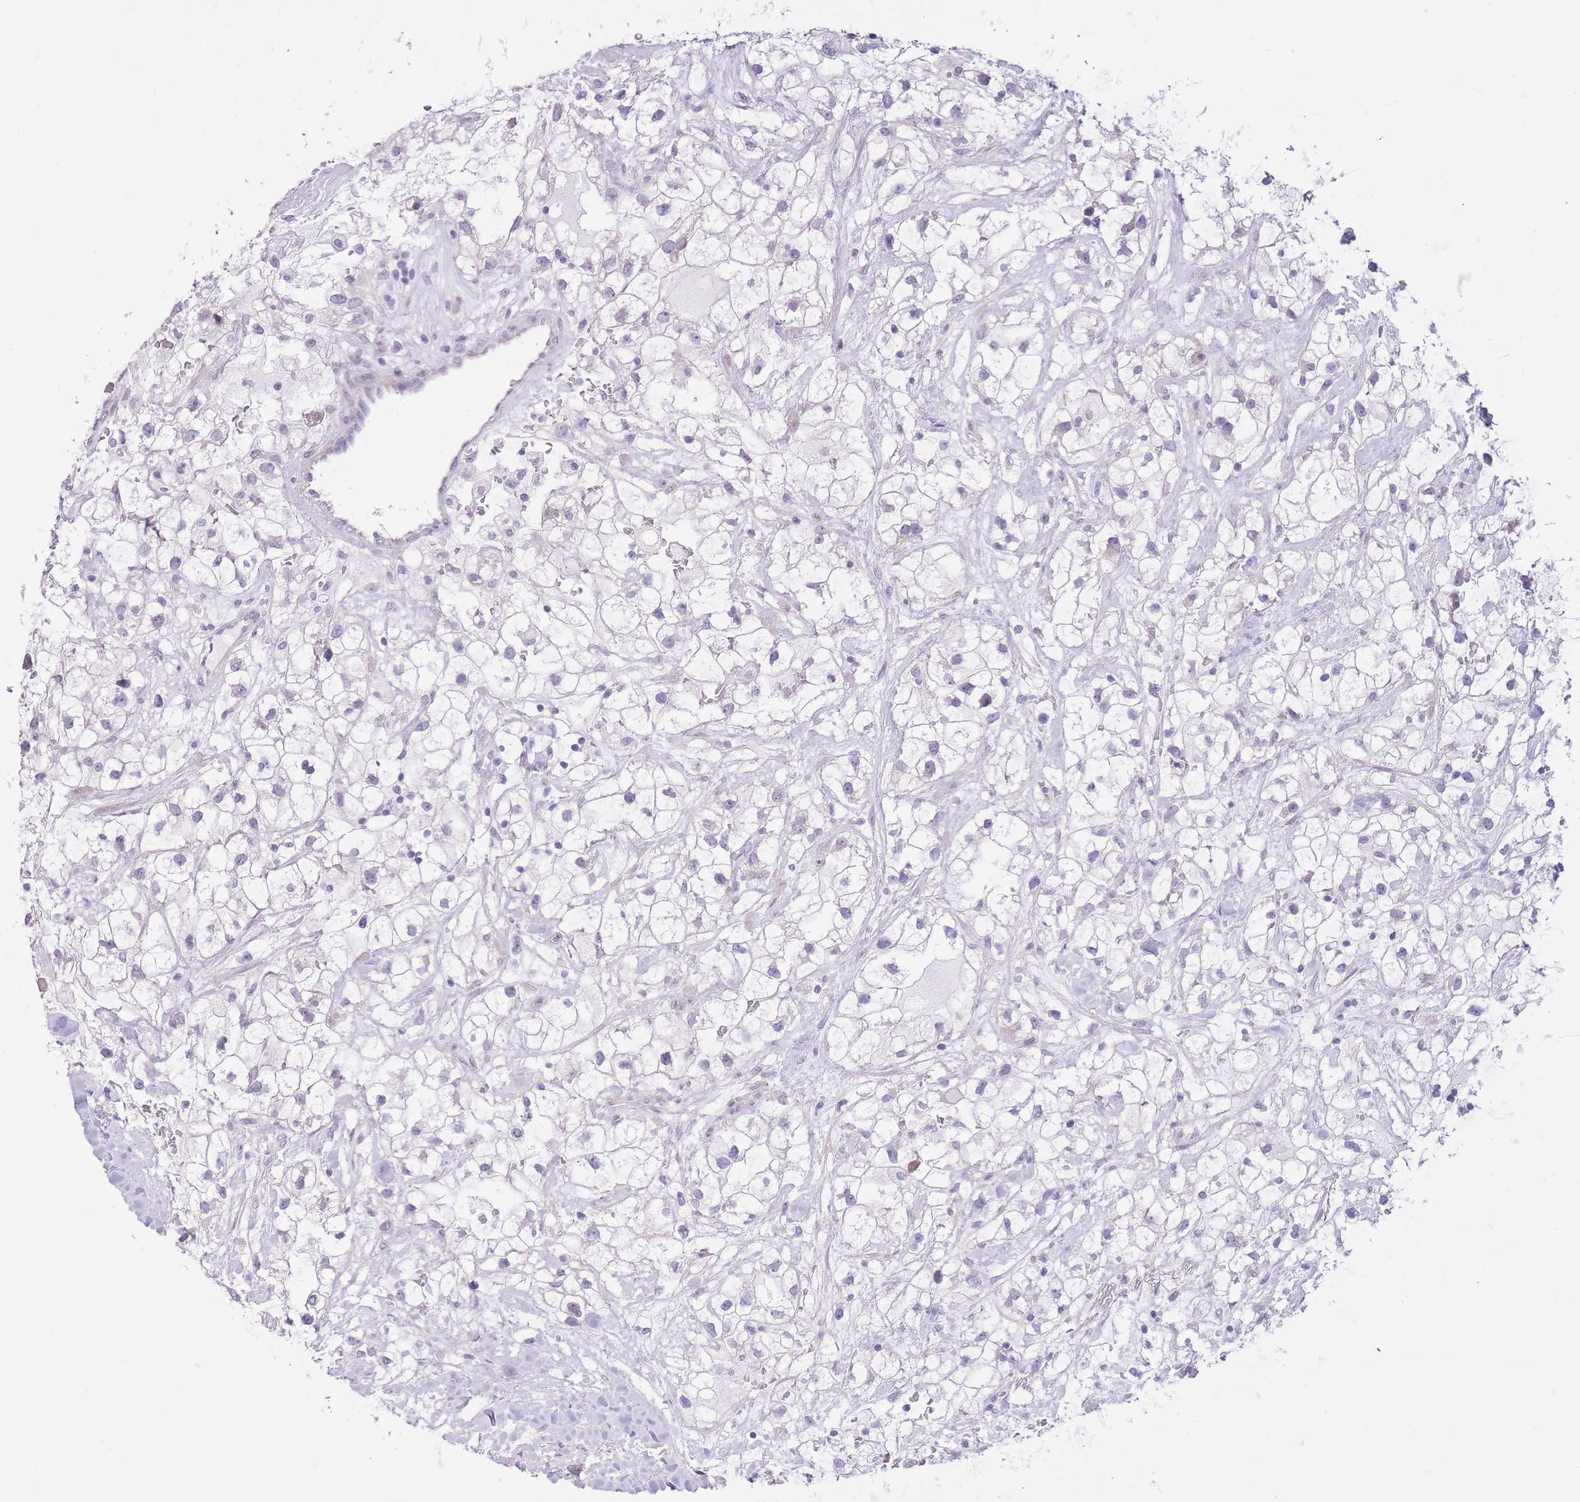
{"staining": {"intensity": "negative", "quantity": "none", "location": "none"}, "tissue": "renal cancer", "cell_type": "Tumor cells", "image_type": "cancer", "snomed": [{"axis": "morphology", "description": "Adenocarcinoma, NOS"}, {"axis": "topography", "description": "Kidney"}], "caption": "Renal adenocarcinoma stained for a protein using immunohistochemistry (IHC) demonstrates no expression tumor cells.", "gene": "WDR70", "patient": {"sex": "male", "age": 59}}